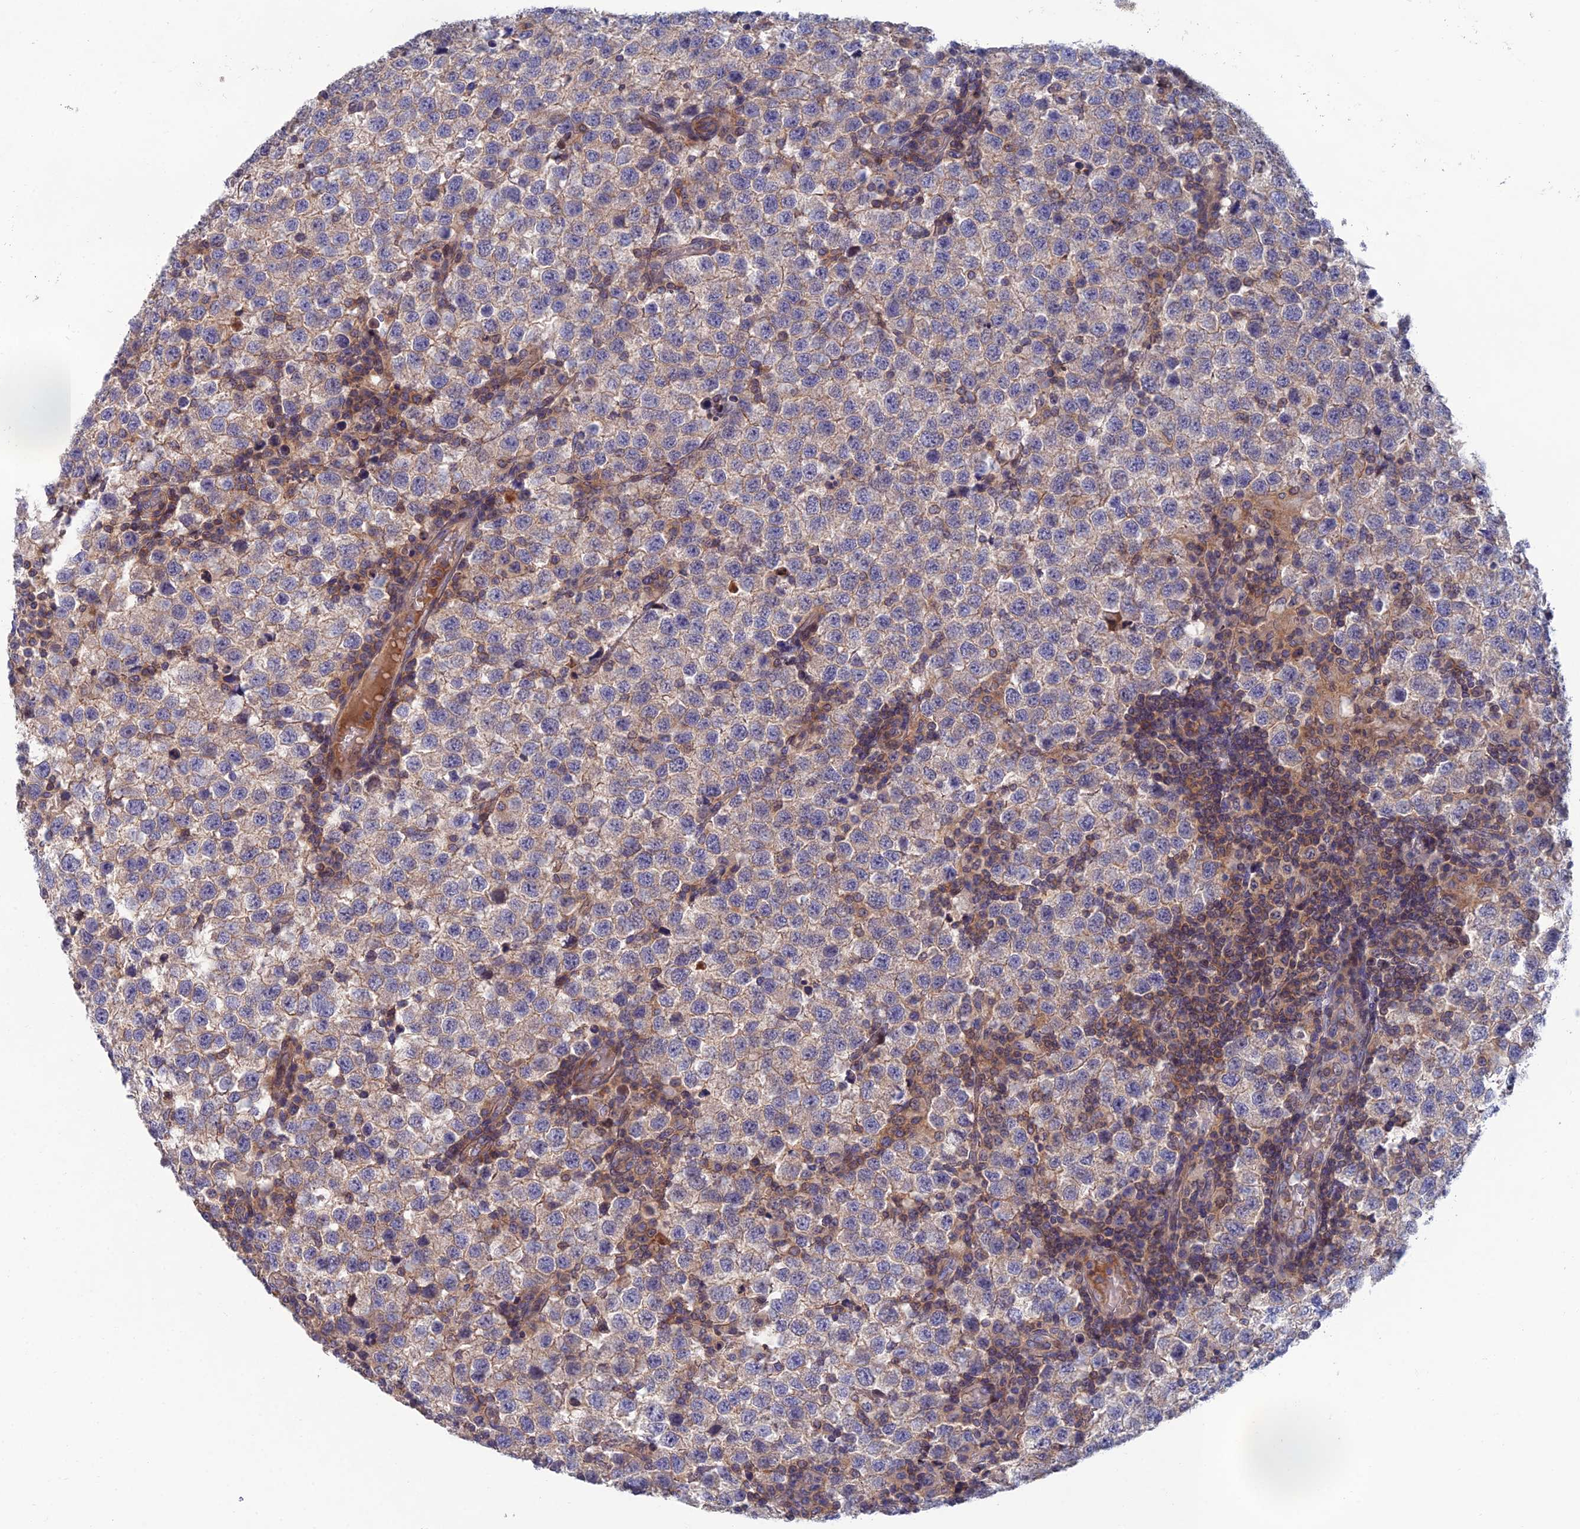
{"staining": {"intensity": "weak", "quantity": ">75%", "location": "cytoplasmic/membranous"}, "tissue": "testis cancer", "cell_type": "Tumor cells", "image_type": "cancer", "snomed": [{"axis": "morphology", "description": "Seminoma, NOS"}, {"axis": "topography", "description": "Testis"}], "caption": "The histopathology image exhibits staining of seminoma (testis), revealing weak cytoplasmic/membranous protein staining (brown color) within tumor cells.", "gene": "USP37", "patient": {"sex": "male", "age": 34}}